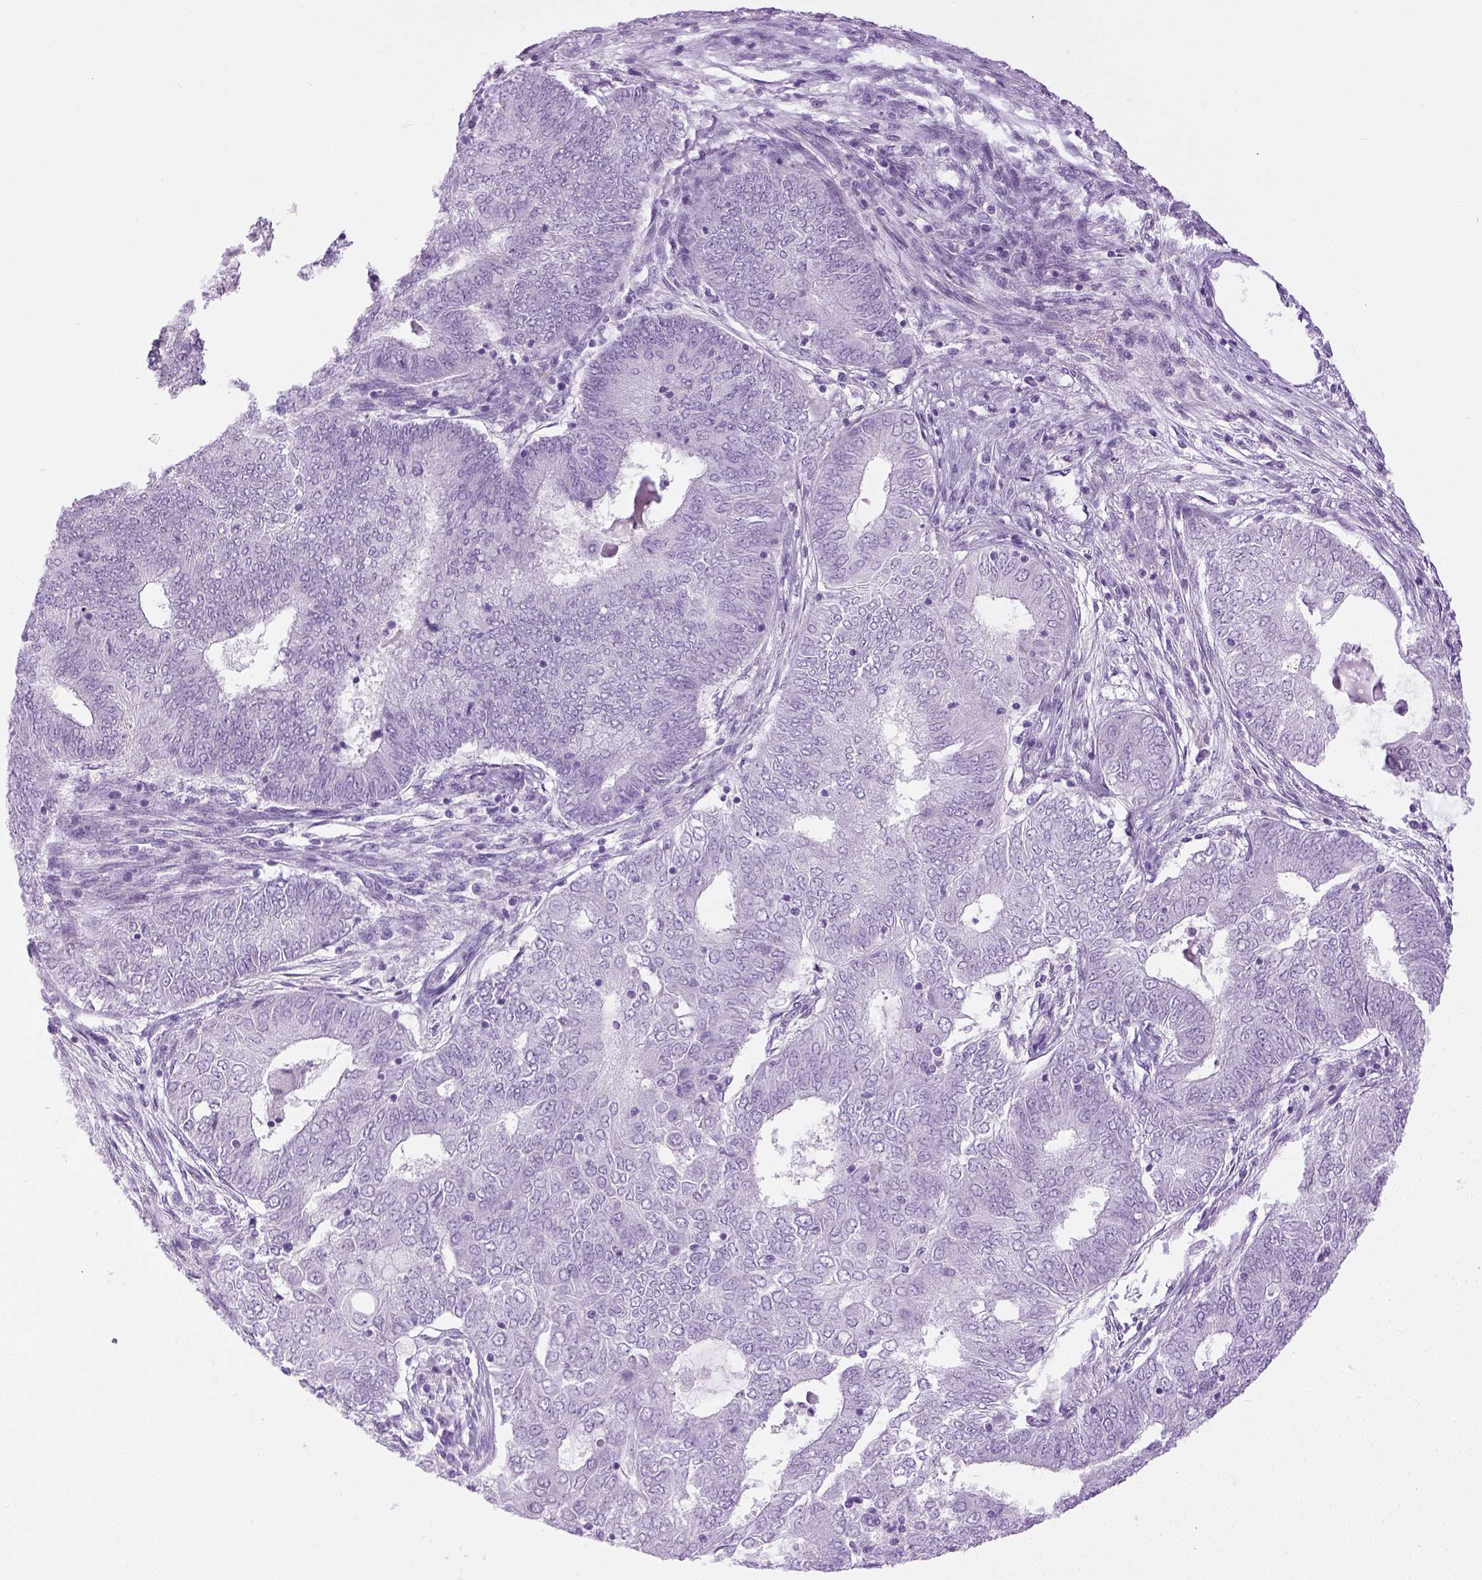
{"staining": {"intensity": "negative", "quantity": "none", "location": "none"}, "tissue": "endometrial cancer", "cell_type": "Tumor cells", "image_type": "cancer", "snomed": [{"axis": "morphology", "description": "Adenocarcinoma, NOS"}, {"axis": "topography", "description": "Endometrium"}], "caption": "An image of endometrial cancer (adenocarcinoma) stained for a protein displays no brown staining in tumor cells. (Stains: DAB (3,3'-diaminobenzidine) IHC with hematoxylin counter stain, Microscopy: brightfield microscopy at high magnification).", "gene": "LGSN", "patient": {"sex": "female", "age": 62}}